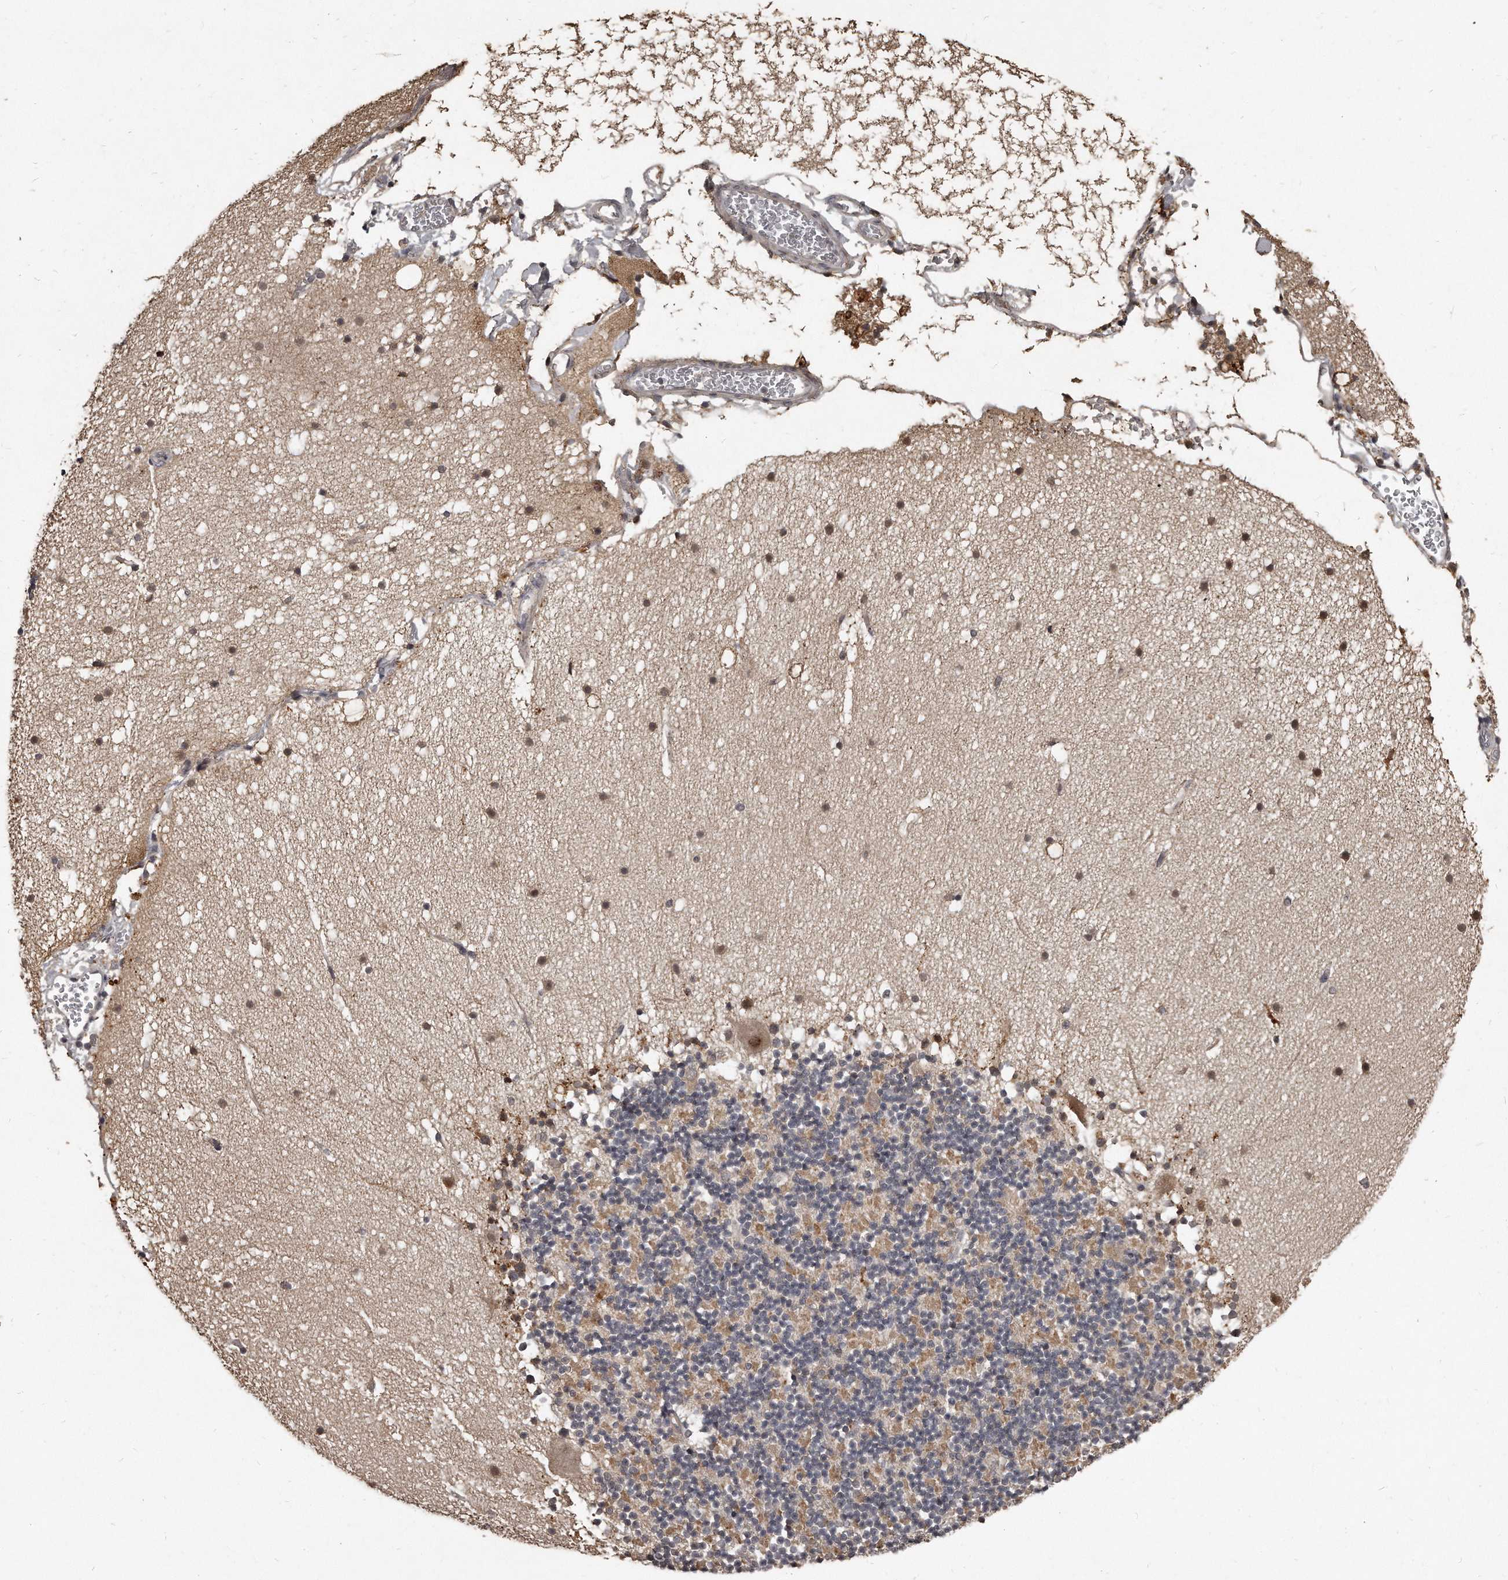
{"staining": {"intensity": "weak", "quantity": "<25%", "location": "cytoplasmic/membranous"}, "tissue": "cerebellum", "cell_type": "Cells in granular layer", "image_type": "normal", "snomed": [{"axis": "morphology", "description": "Normal tissue, NOS"}, {"axis": "topography", "description": "Cerebellum"}], "caption": "A photomicrograph of human cerebellum is negative for staining in cells in granular layer. (IHC, brightfield microscopy, high magnification).", "gene": "GRB10", "patient": {"sex": "male", "age": 57}}